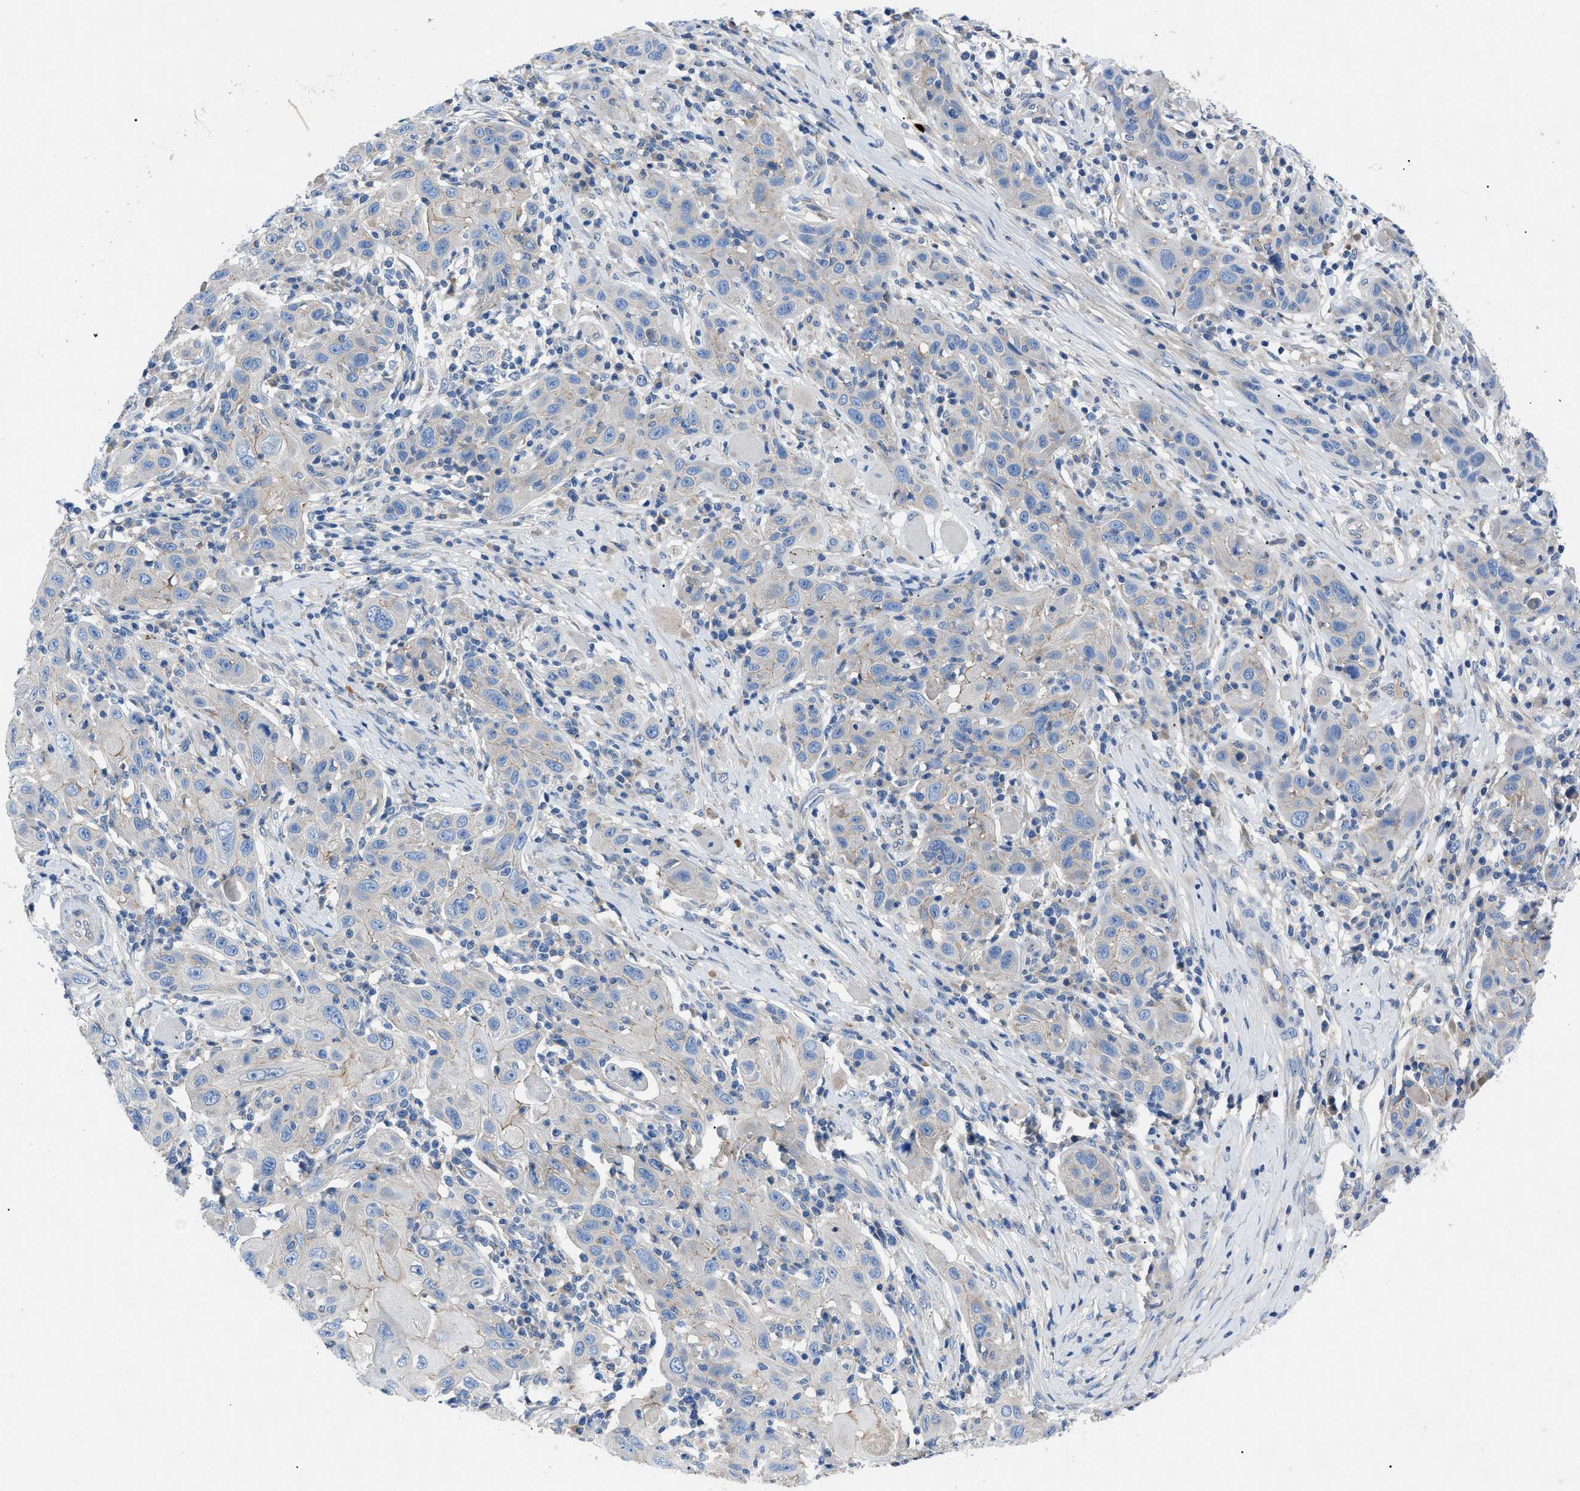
{"staining": {"intensity": "negative", "quantity": "none", "location": "none"}, "tissue": "skin cancer", "cell_type": "Tumor cells", "image_type": "cancer", "snomed": [{"axis": "morphology", "description": "Squamous cell carcinoma, NOS"}, {"axis": "topography", "description": "Skin"}], "caption": "This is a histopathology image of immunohistochemistry (IHC) staining of skin cancer (squamous cell carcinoma), which shows no staining in tumor cells. The staining is performed using DAB brown chromogen with nuclei counter-stained in using hematoxylin.", "gene": "ZDHHC24", "patient": {"sex": "female", "age": 88}}